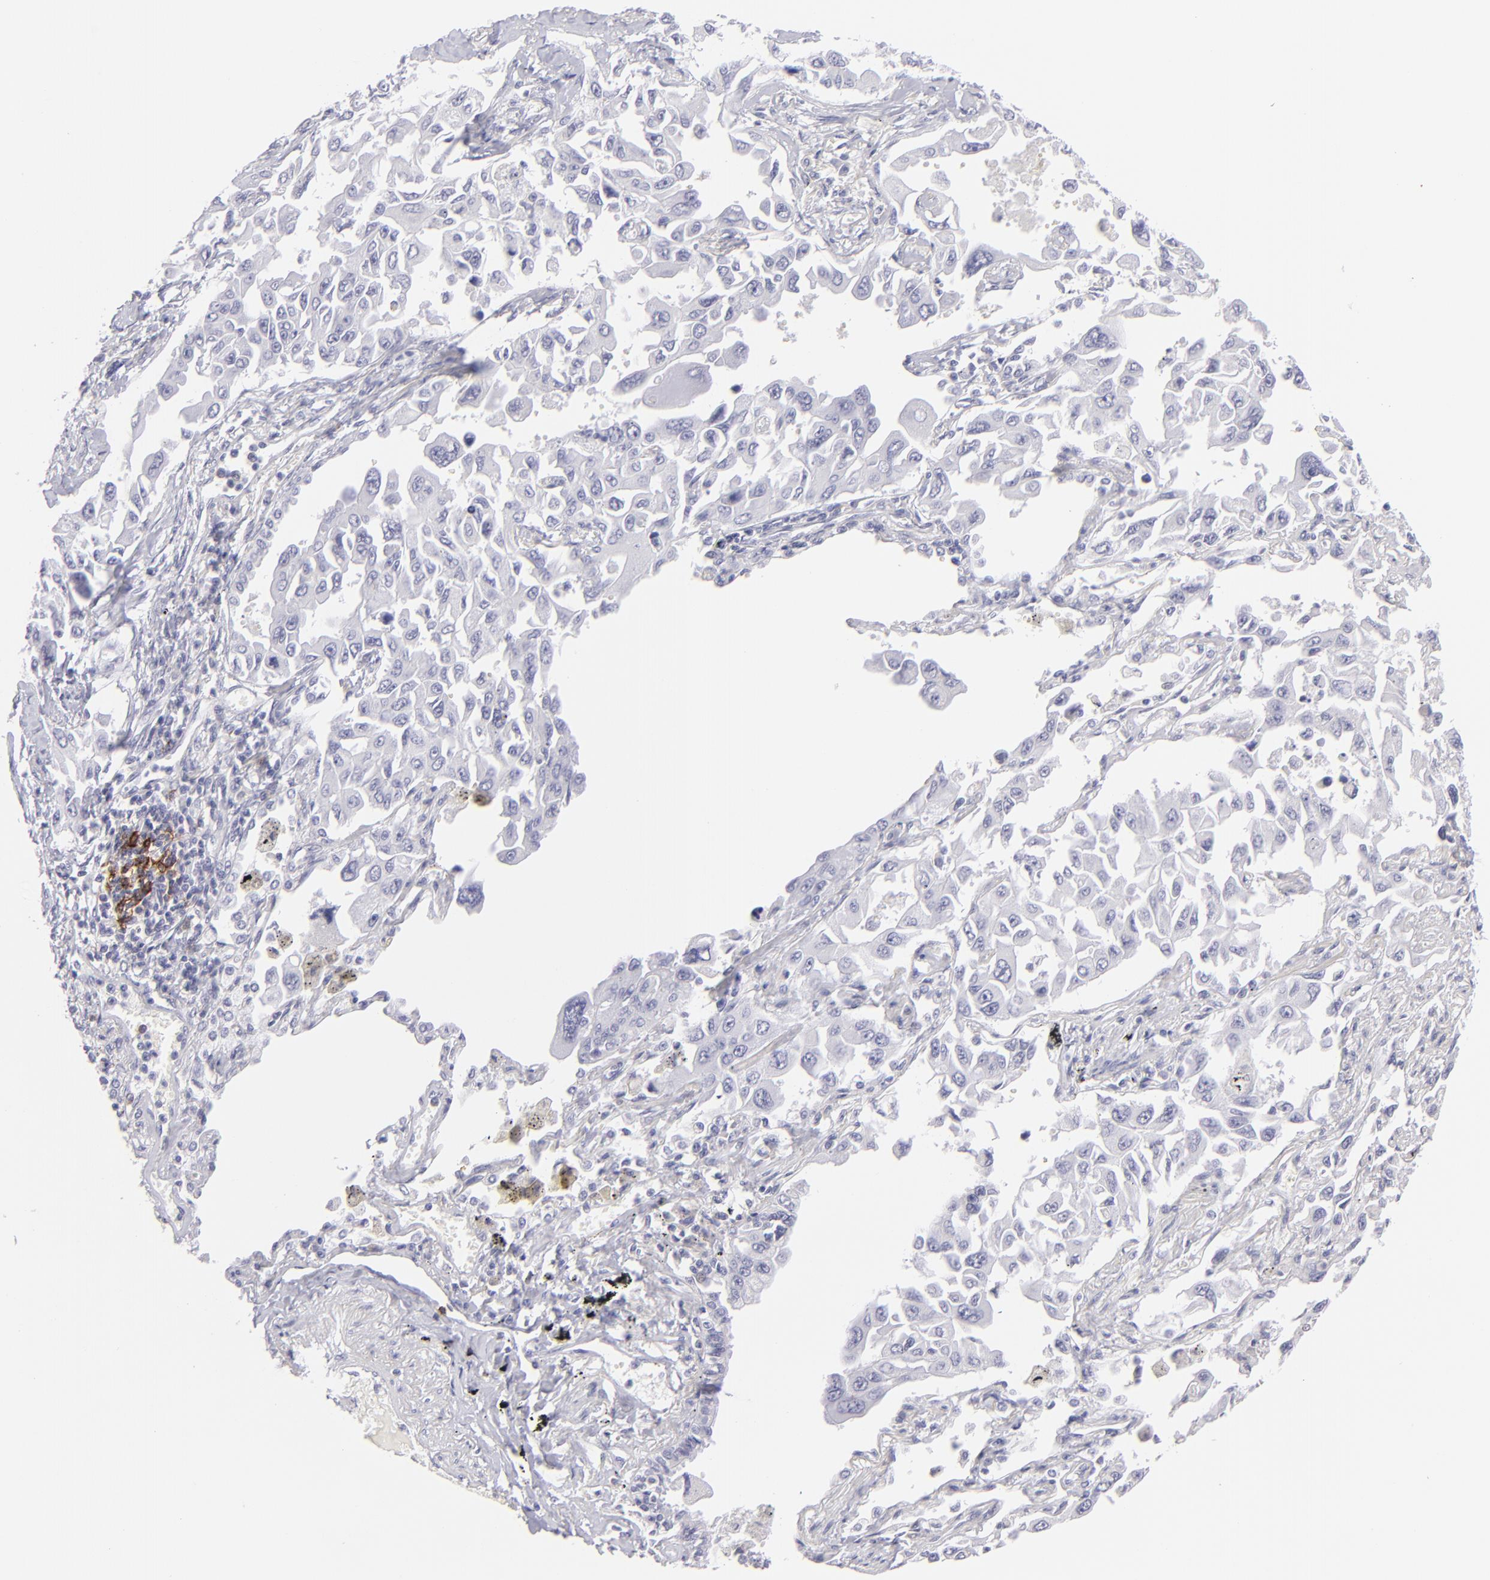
{"staining": {"intensity": "negative", "quantity": "none", "location": "none"}, "tissue": "lung cancer", "cell_type": "Tumor cells", "image_type": "cancer", "snomed": [{"axis": "morphology", "description": "Adenocarcinoma, NOS"}, {"axis": "topography", "description": "Lung"}], "caption": "Tumor cells show no significant protein expression in adenocarcinoma (lung).", "gene": "FCER2", "patient": {"sex": "male", "age": 64}}